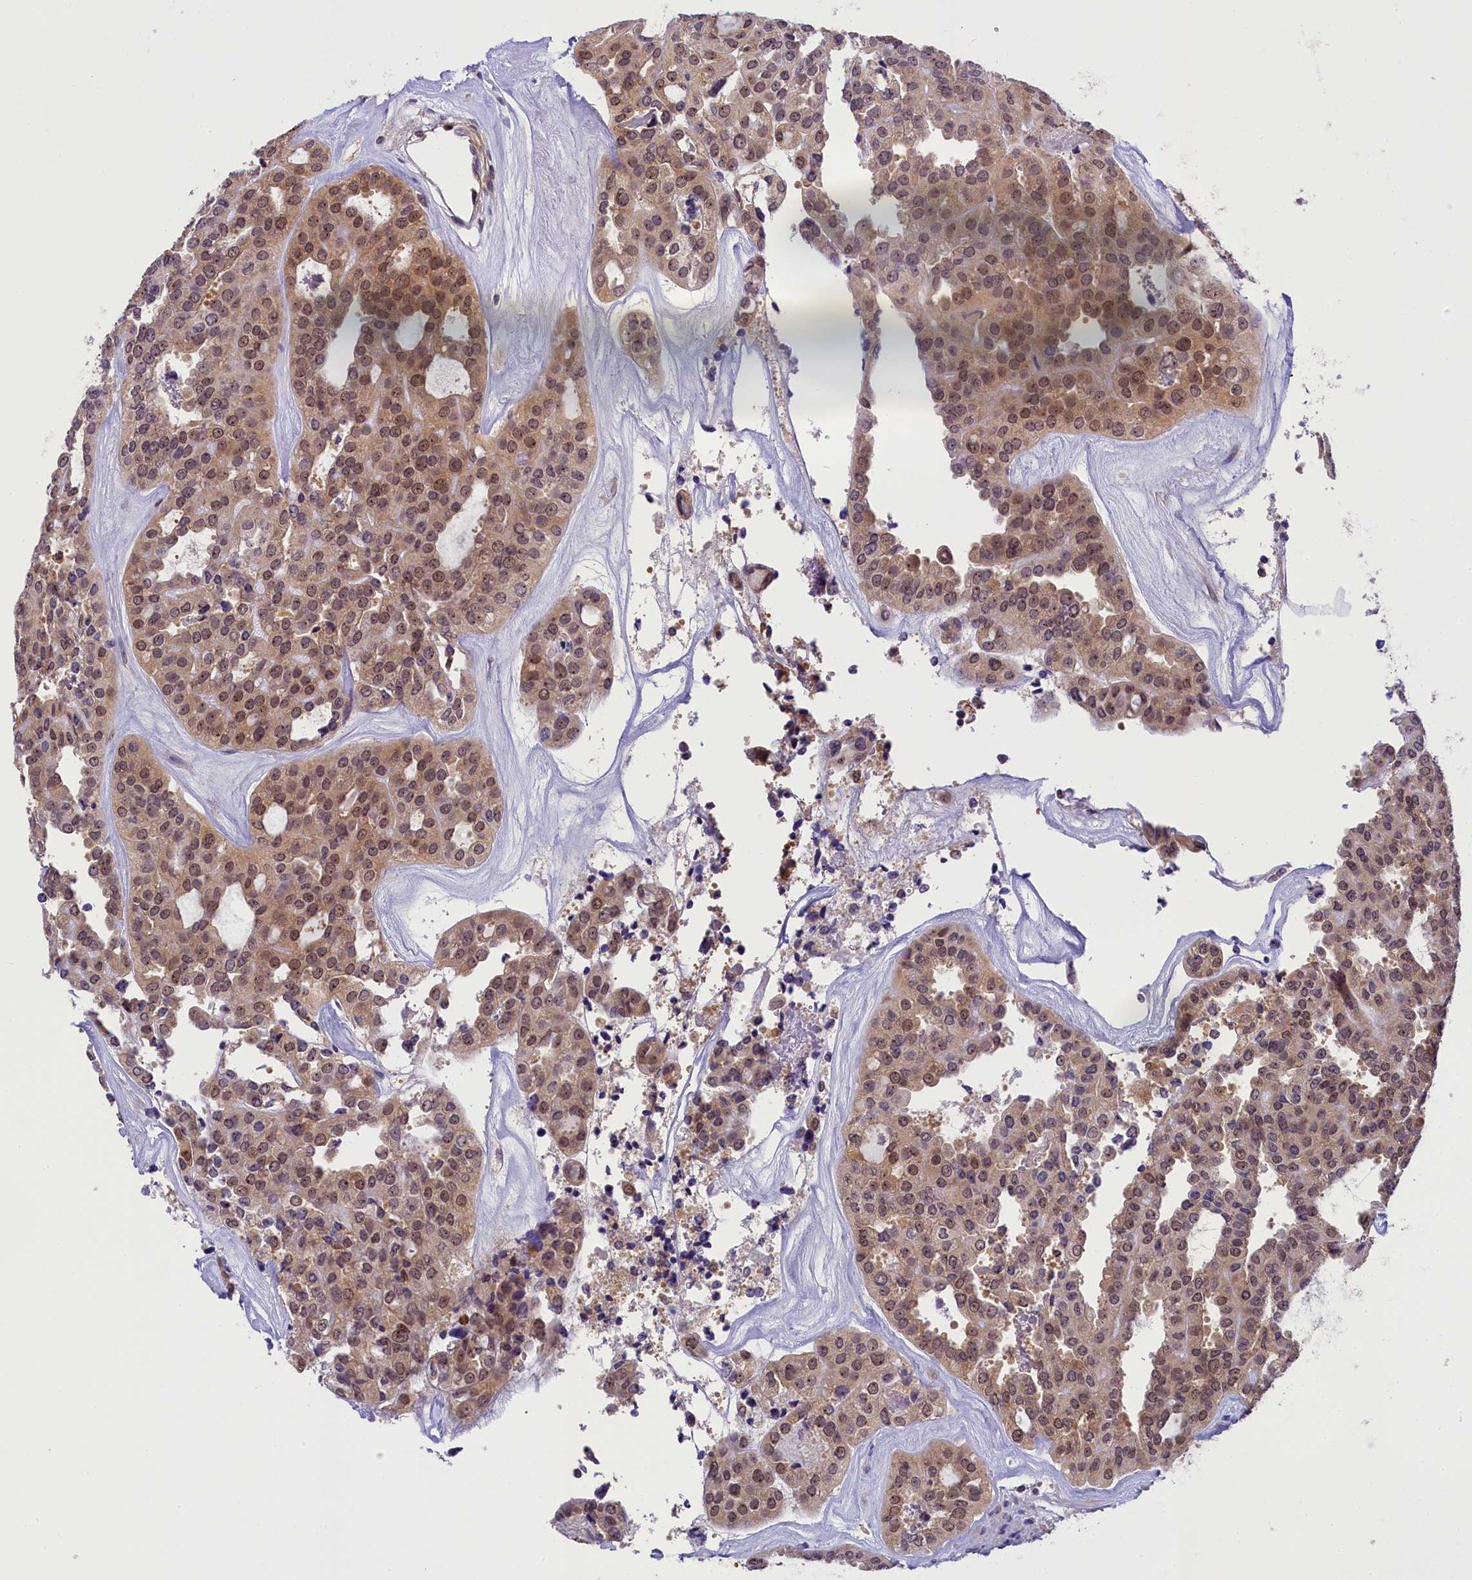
{"staining": {"intensity": "moderate", "quantity": ">75%", "location": "cytoplasmic/membranous,nuclear"}, "tissue": "thyroid cancer", "cell_type": "Tumor cells", "image_type": "cancer", "snomed": [{"axis": "morphology", "description": "Follicular adenoma carcinoma, NOS"}, {"axis": "topography", "description": "Thyroid gland"}], "caption": "A histopathology image of human follicular adenoma carcinoma (thyroid) stained for a protein demonstrates moderate cytoplasmic/membranous and nuclear brown staining in tumor cells.", "gene": "EIF6", "patient": {"sex": "male", "age": 75}}